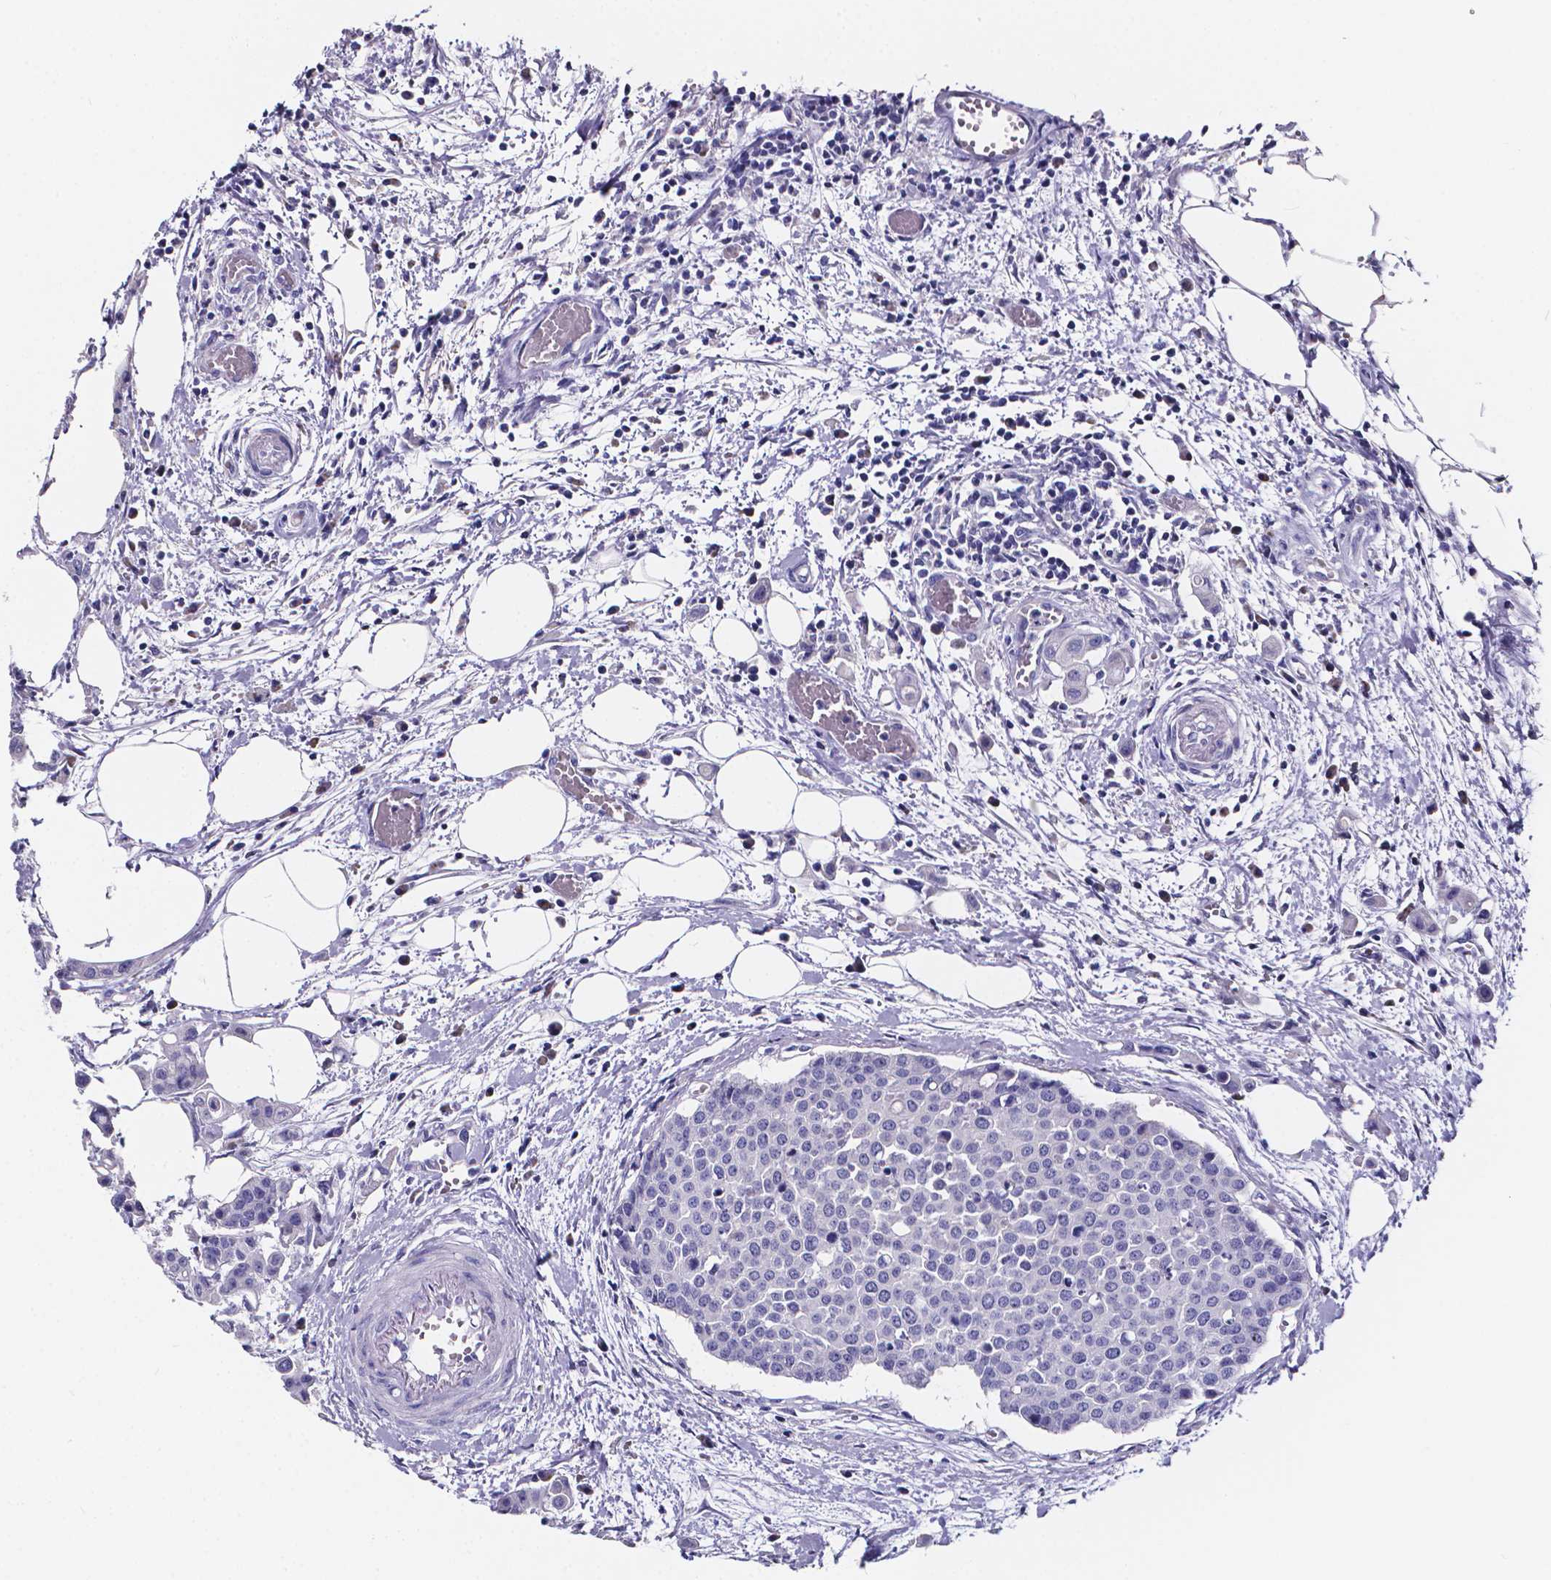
{"staining": {"intensity": "negative", "quantity": "none", "location": "none"}, "tissue": "carcinoid", "cell_type": "Tumor cells", "image_type": "cancer", "snomed": [{"axis": "morphology", "description": "Carcinoid, malignant, NOS"}, {"axis": "topography", "description": "Colon"}], "caption": "There is no significant positivity in tumor cells of carcinoid.", "gene": "SPEF2", "patient": {"sex": "male", "age": 81}}